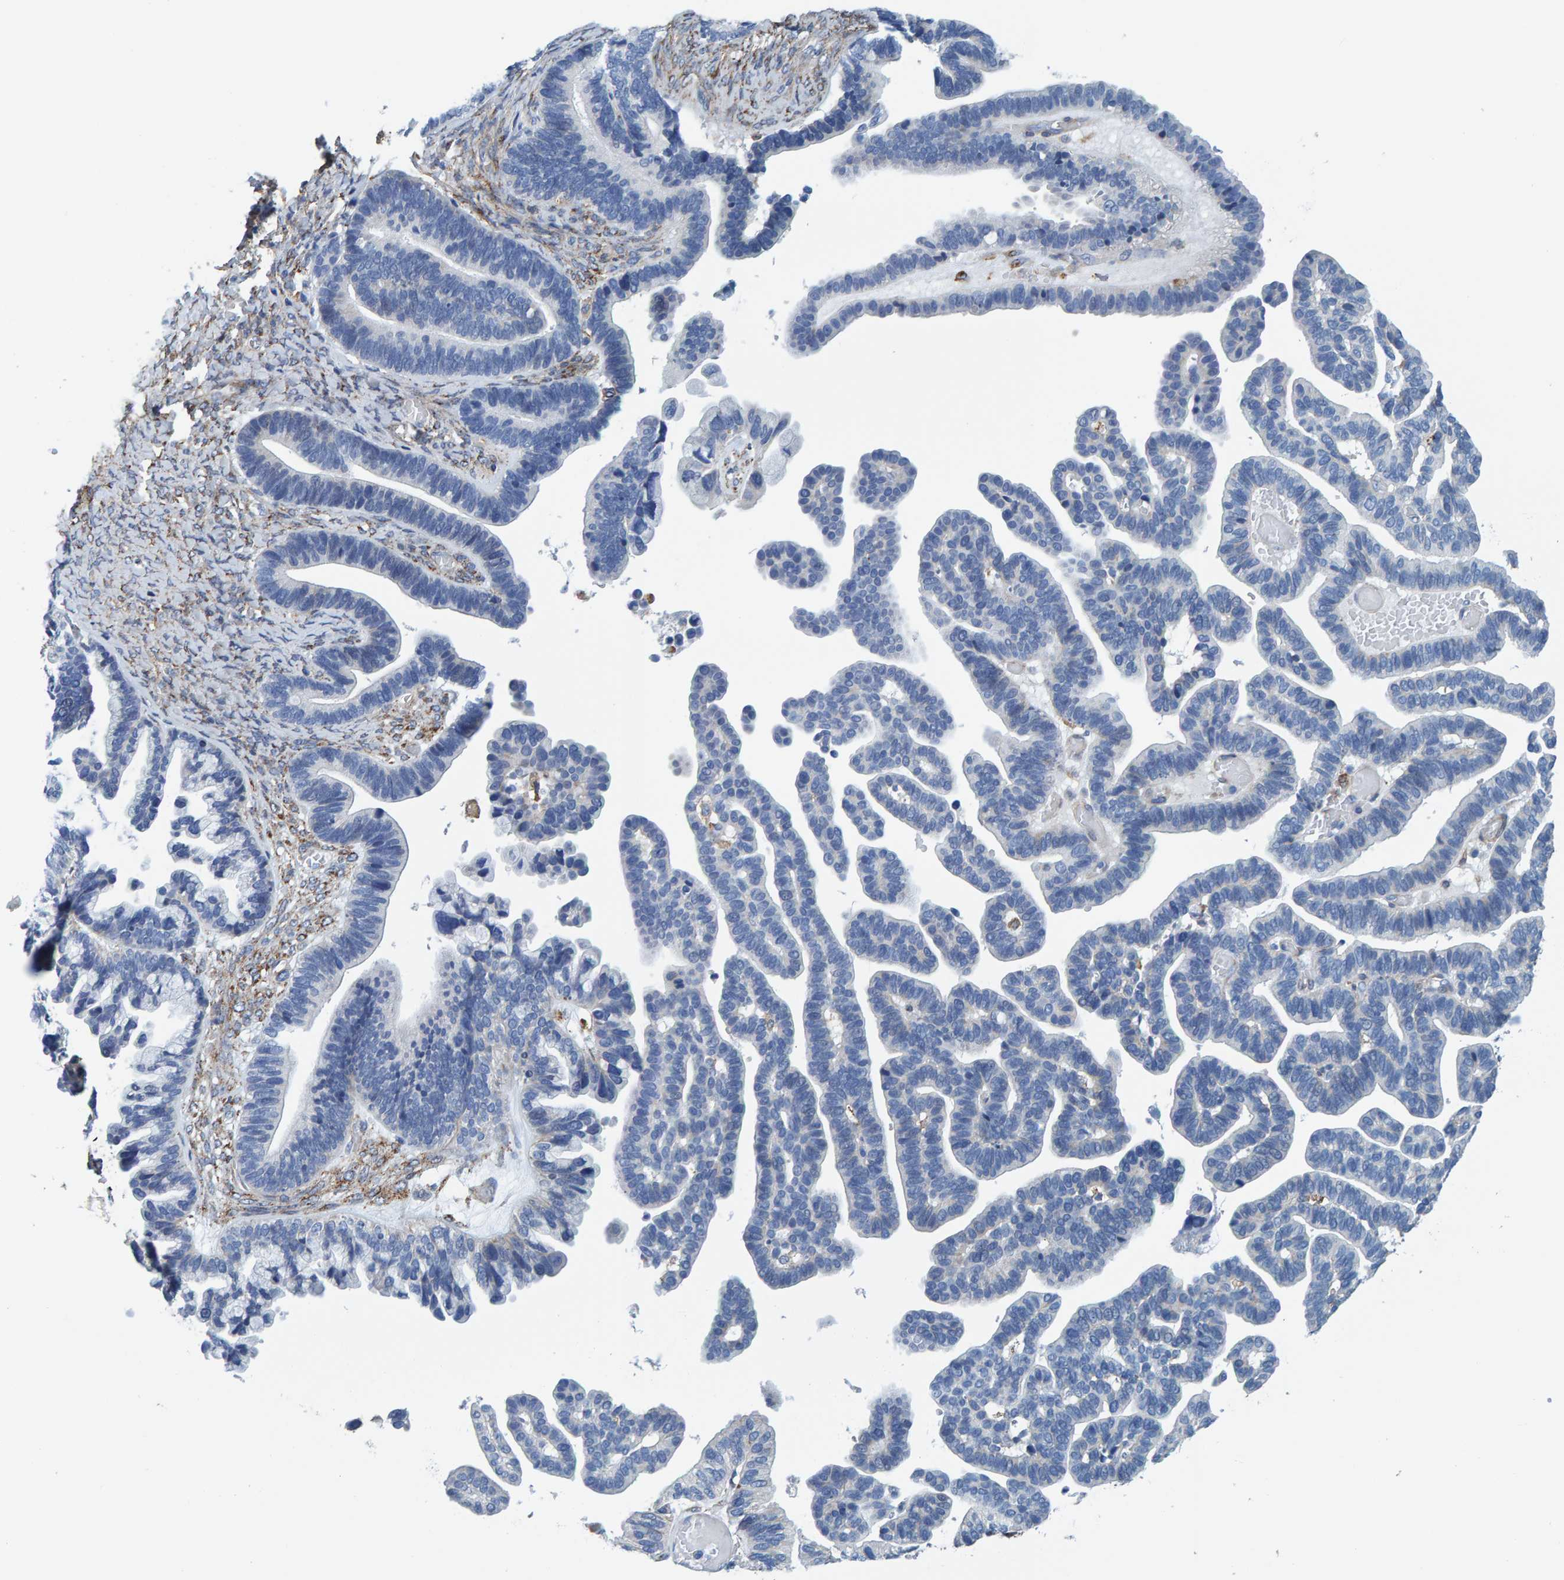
{"staining": {"intensity": "negative", "quantity": "none", "location": "none"}, "tissue": "ovarian cancer", "cell_type": "Tumor cells", "image_type": "cancer", "snomed": [{"axis": "morphology", "description": "Cystadenocarcinoma, serous, NOS"}, {"axis": "topography", "description": "Ovary"}], "caption": "This is an immunohistochemistry (IHC) micrograph of human ovarian cancer (serous cystadenocarcinoma). There is no expression in tumor cells.", "gene": "LRP1", "patient": {"sex": "female", "age": 56}}